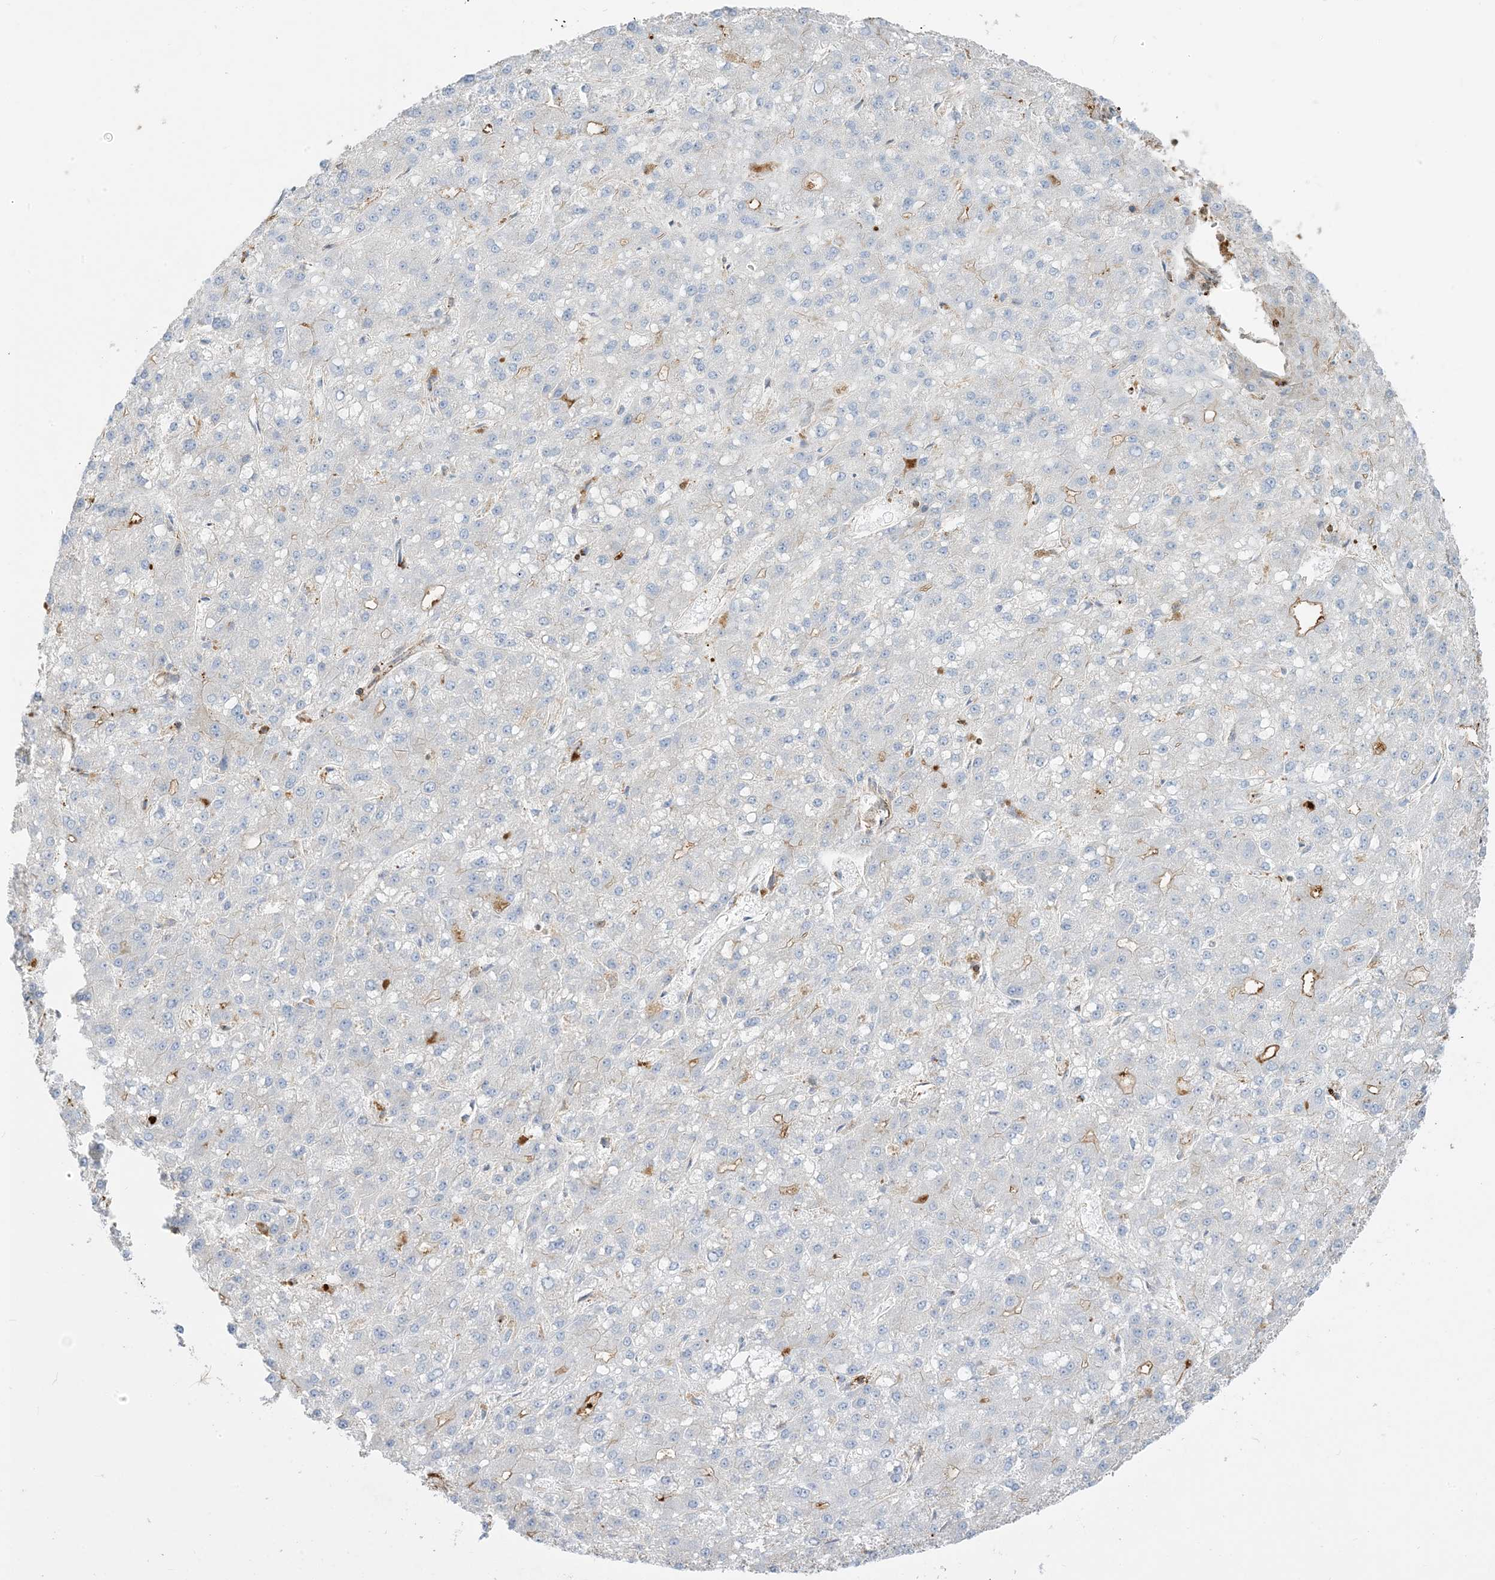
{"staining": {"intensity": "negative", "quantity": "none", "location": "none"}, "tissue": "liver cancer", "cell_type": "Tumor cells", "image_type": "cancer", "snomed": [{"axis": "morphology", "description": "Carcinoma, Hepatocellular, NOS"}, {"axis": "topography", "description": "Liver"}], "caption": "Immunohistochemical staining of liver hepatocellular carcinoma displays no significant staining in tumor cells. (DAB immunohistochemistry (IHC), high magnification).", "gene": "GTF3C2", "patient": {"sex": "male", "age": 67}}